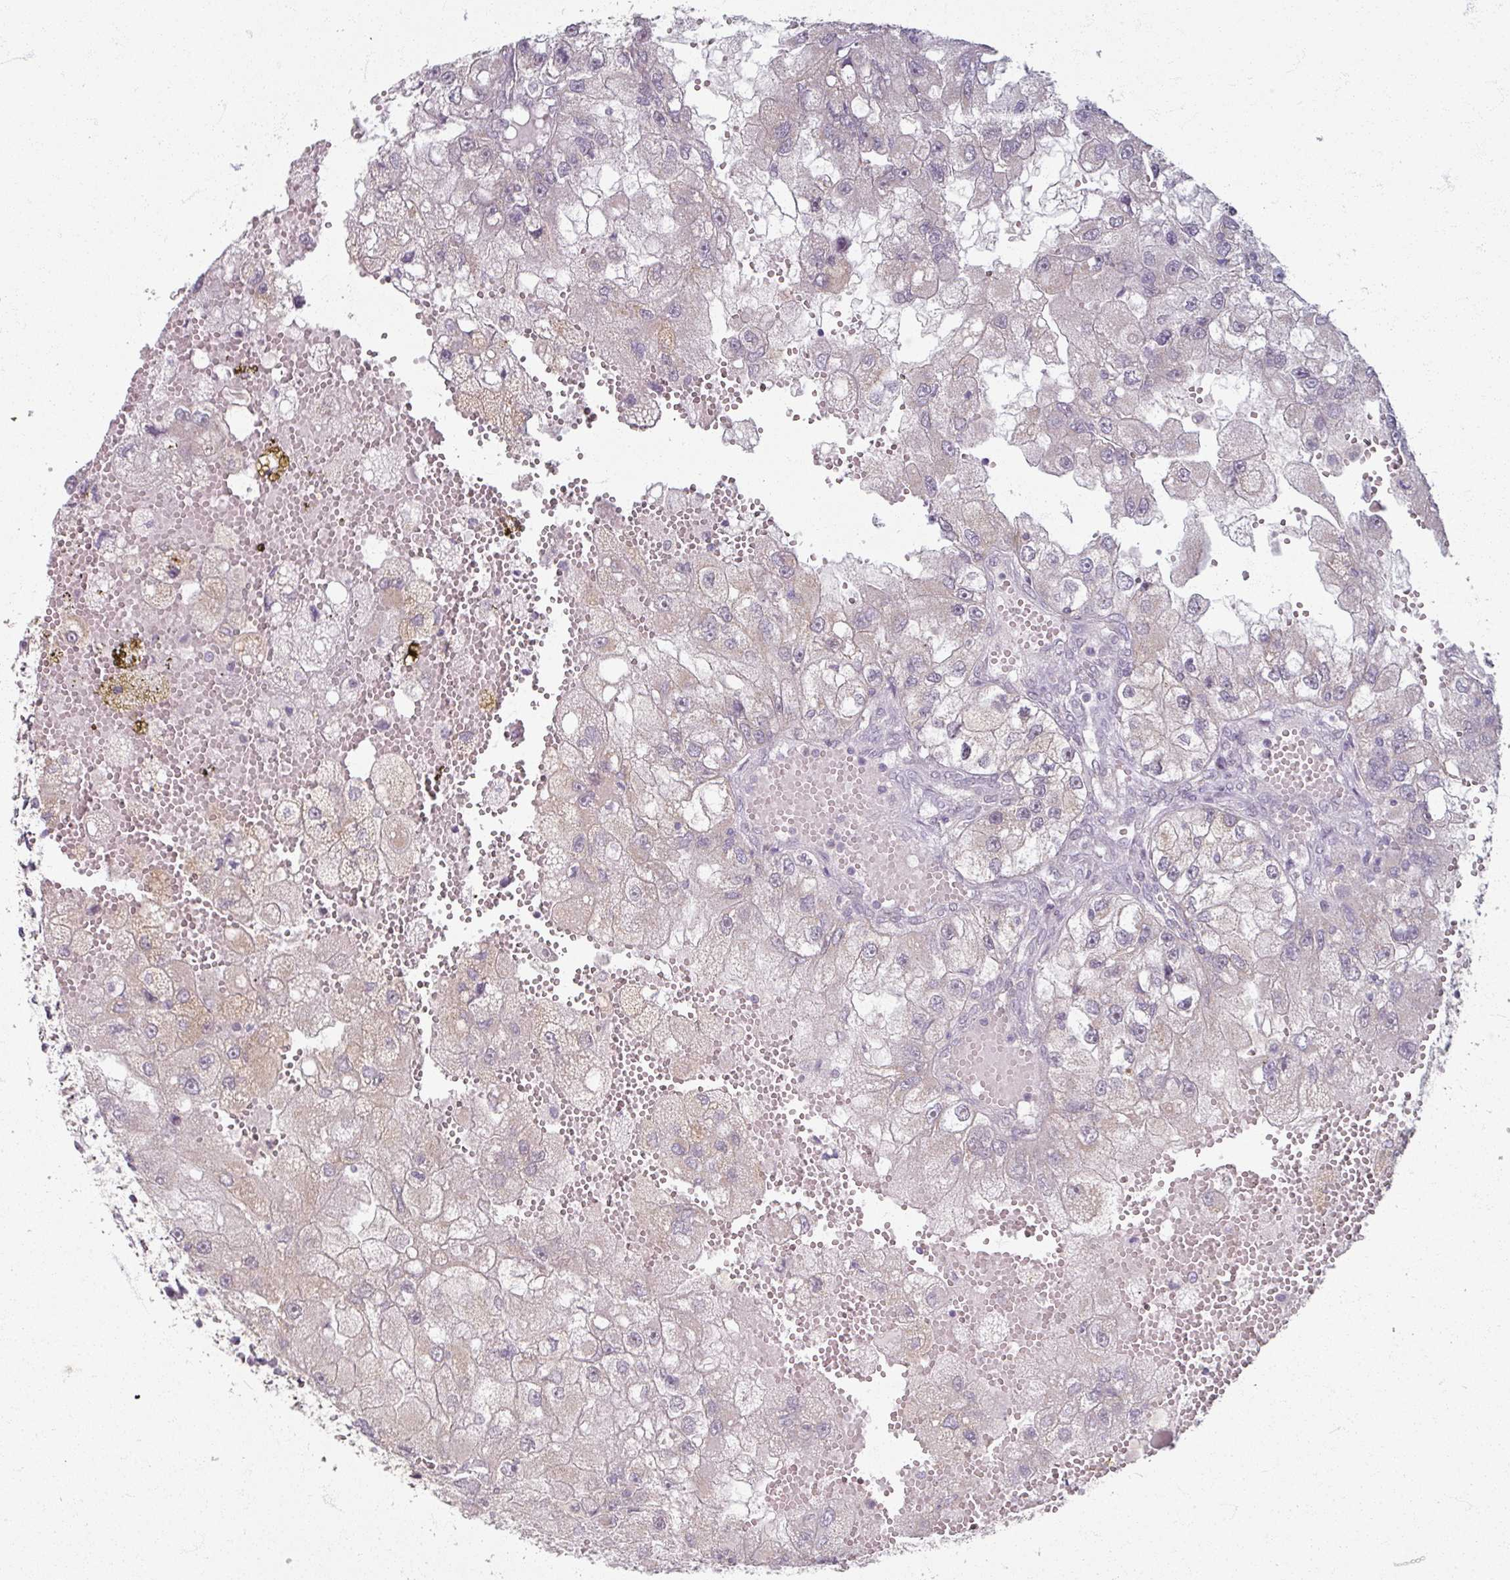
{"staining": {"intensity": "negative", "quantity": "none", "location": "none"}, "tissue": "renal cancer", "cell_type": "Tumor cells", "image_type": "cancer", "snomed": [{"axis": "morphology", "description": "Adenocarcinoma, NOS"}, {"axis": "topography", "description": "Kidney"}], "caption": "DAB (3,3'-diaminobenzidine) immunohistochemical staining of renal adenocarcinoma demonstrates no significant positivity in tumor cells.", "gene": "SOX11", "patient": {"sex": "male", "age": 63}}